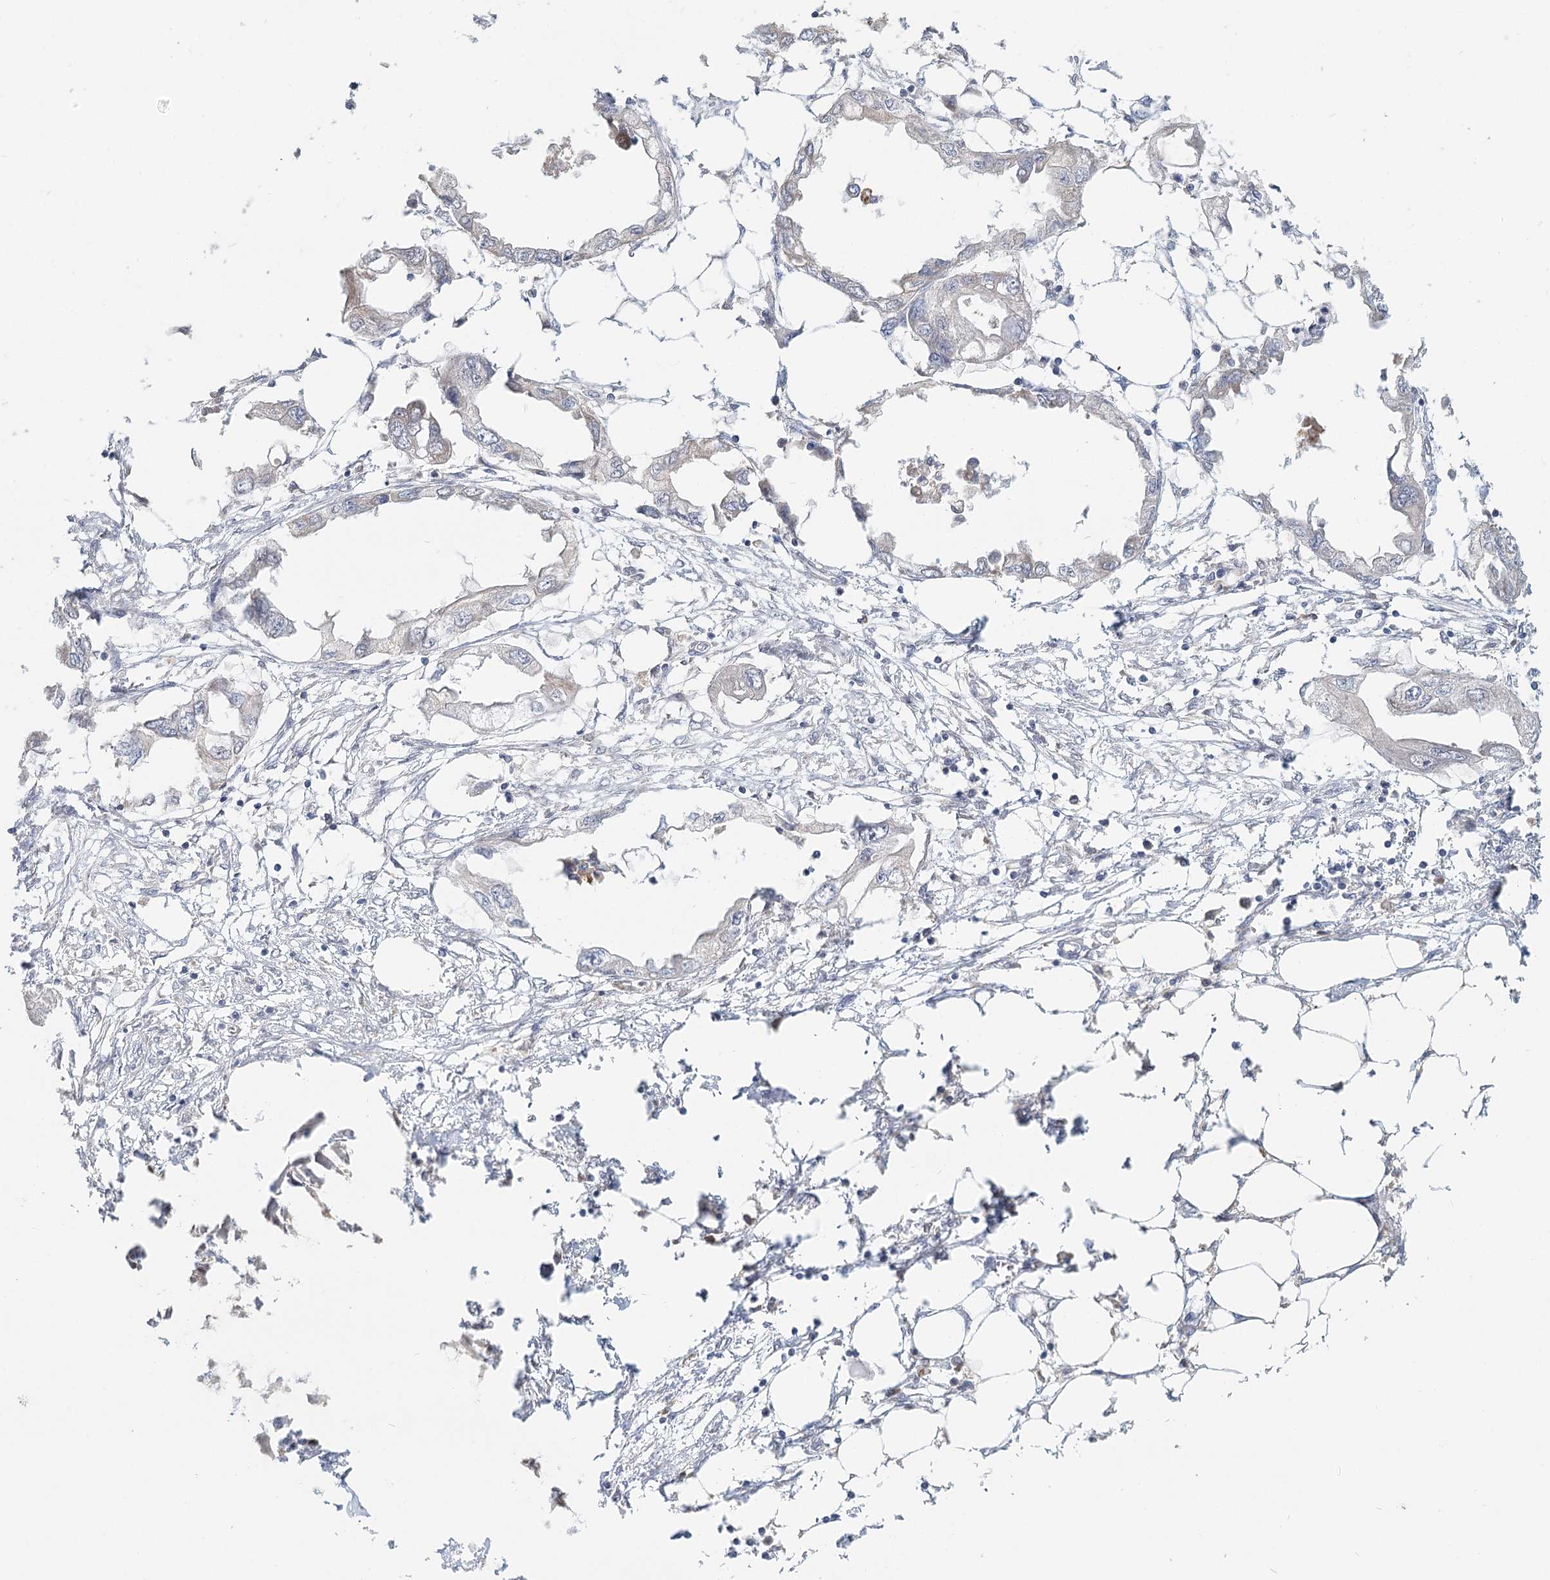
{"staining": {"intensity": "negative", "quantity": "none", "location": "none"}, "tissue": "endometrial cancer", "cell_type": "Tumor cells", "image_type": "cancer", "snomed": [{"axis": "morphology", "description": "Adenocarcinoma, NOS"}, {"axis": "morphology", "description": "Adenocarcinoma, metastatic, NOS"}, {"axis": "topography", "description": "Adipose tissue"}, {"axis": "topography", "description": "Endometrium"}], "caption": "This is an immunohistochemistry image of human endometrial cancer. There is no expression in tumor cells.", "gene": "ANKRD16", "patient": {"sex": "female", "age": 67}}